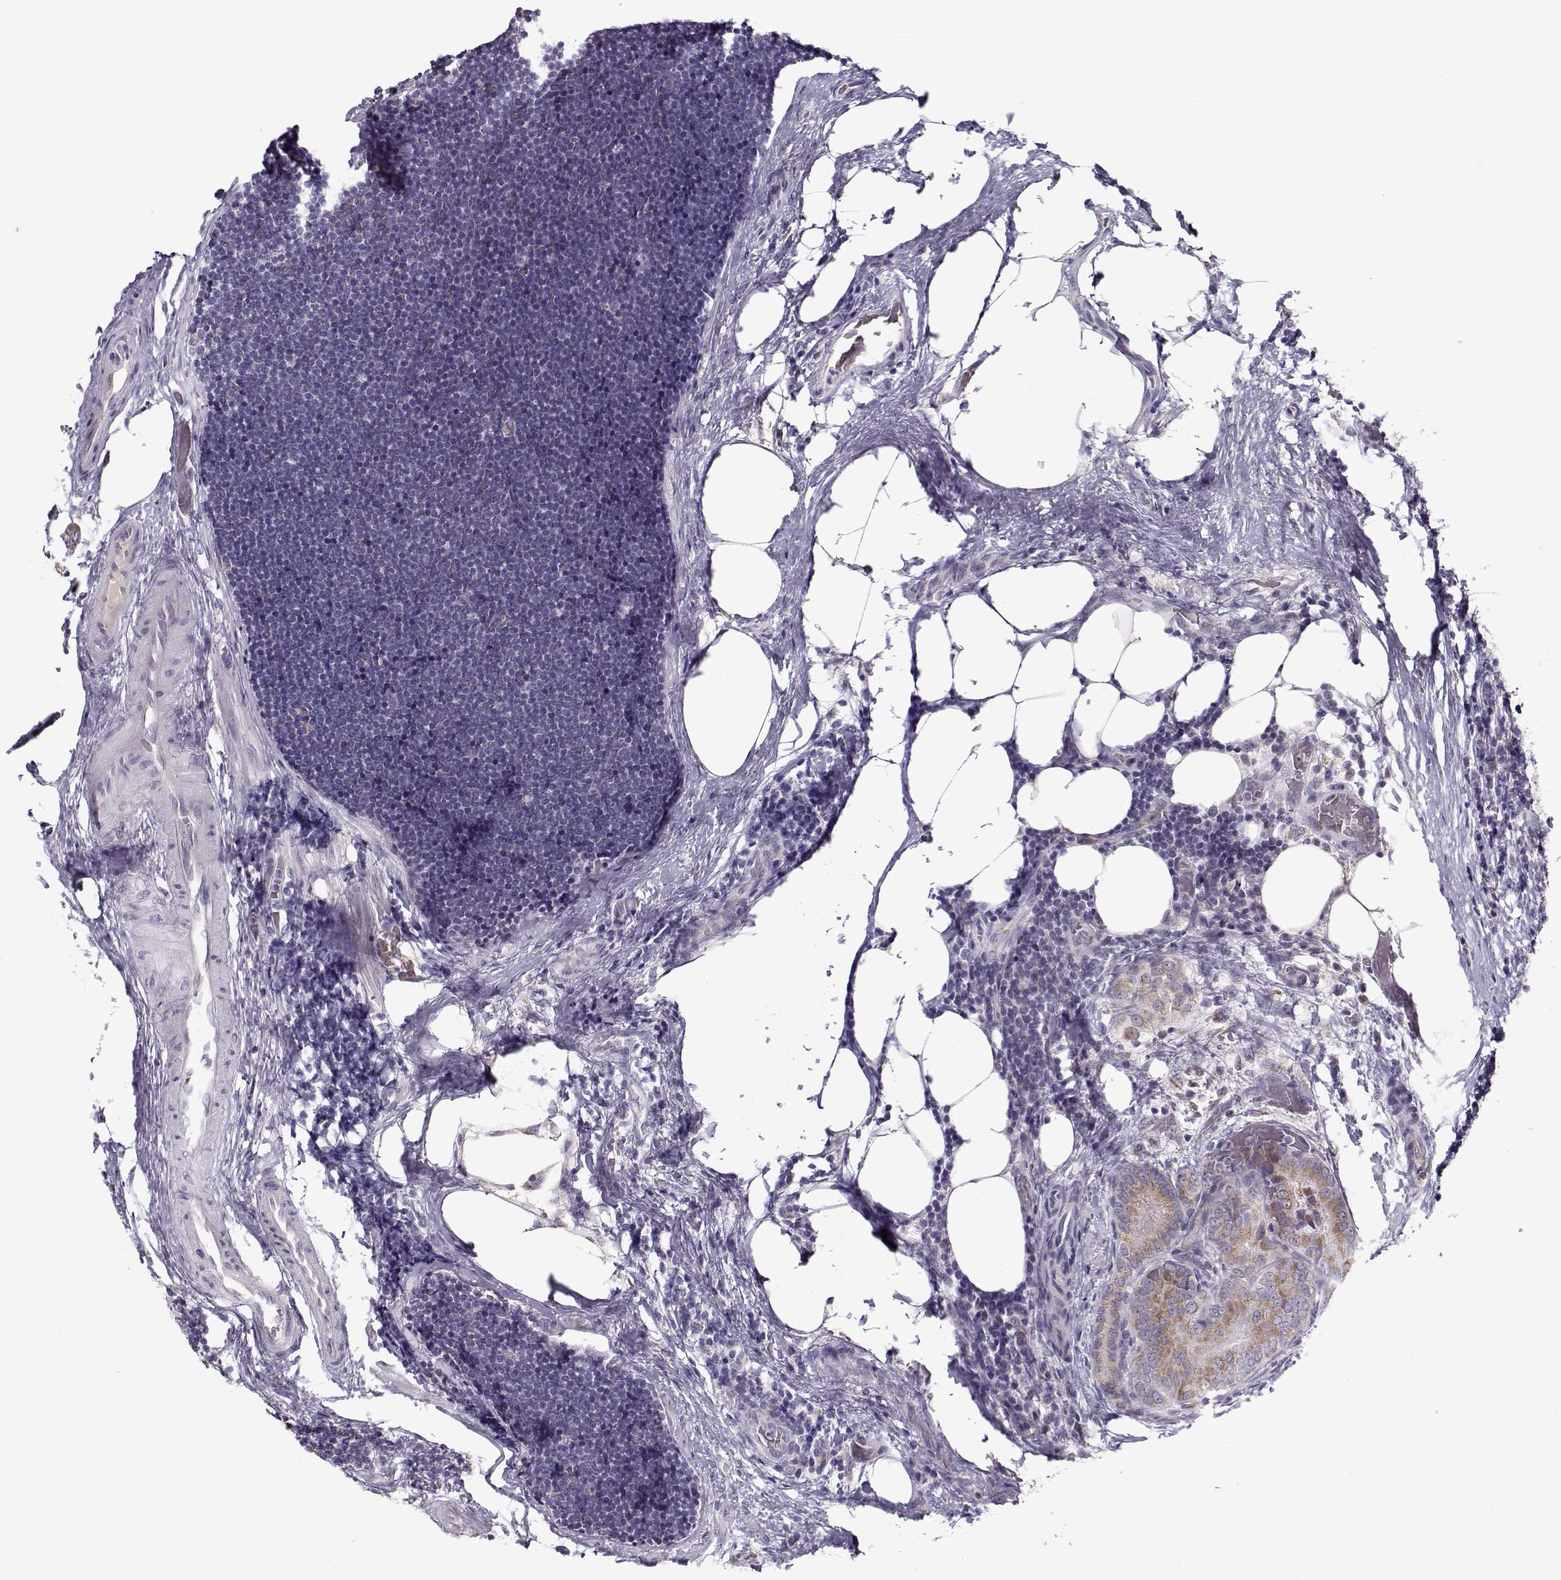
{"staining": {"intensity": "weak", "quantity": ">75%", "location": "cytoplasmic/membranous"}, "tissue": "thyroid cancer", "cell_type": "Tumor cells", "image_type": "cancer", "snomed": [{"axis": "morphology", "description": "Papillary adenocarcinoma, NOS"}, {"axis": "topography", "description": "Thyroid gland"}], "caption": "Immunohistochemical staining of thyroid cancer demonstrates weak cytoplasmic/membranous protein expression in approximately >75% of tumor cells.", "gene": "SLC4A5", "patient": {"sex": "male", "age": 61}}